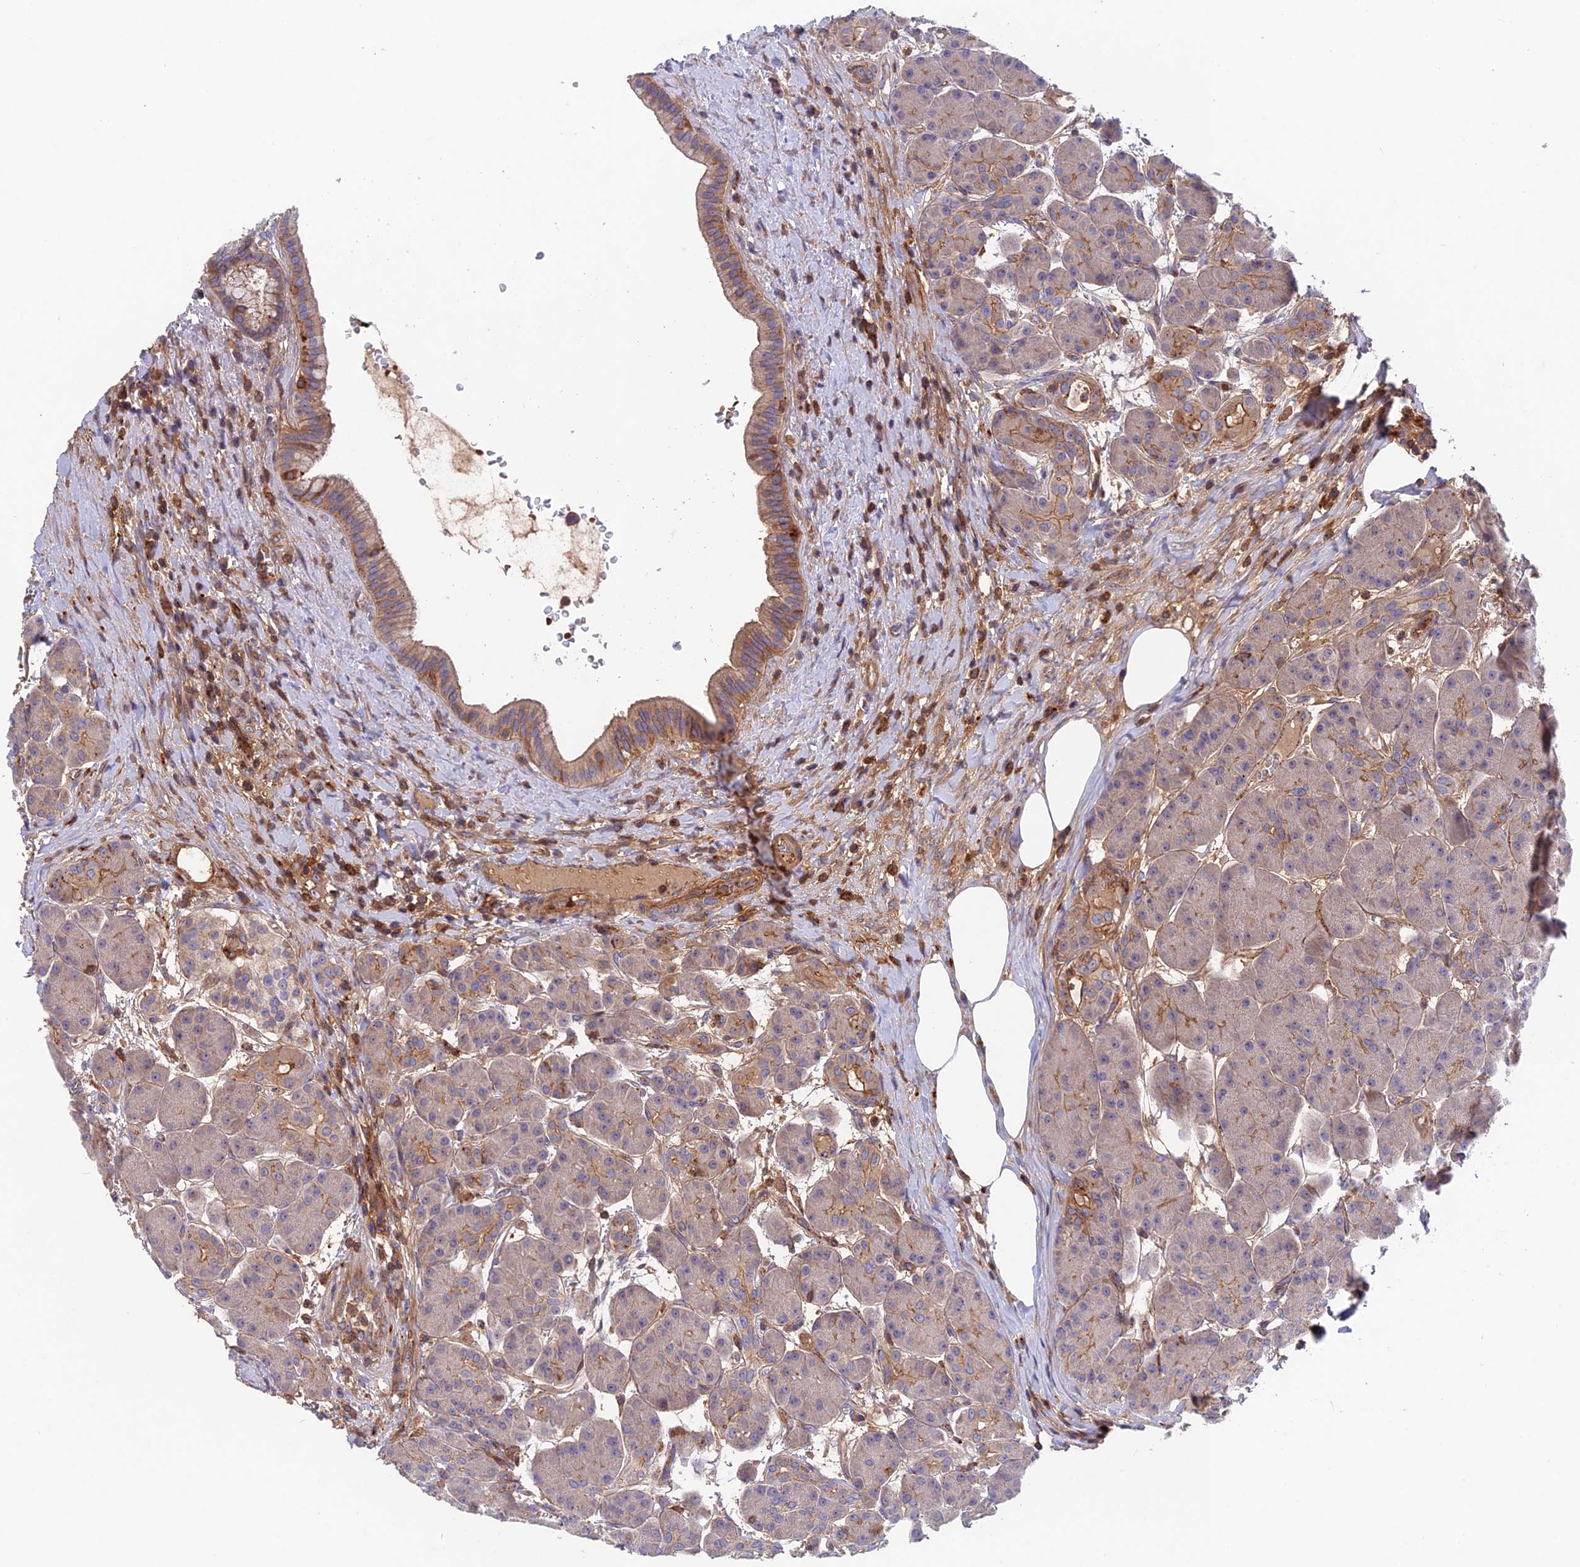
{"staining": {"intensity": "moderate", "quantity": "25%-75%", "location": "cytoplasmic/membranous"}, "tissue": "pancreas", "cell_type": "Exocrine glandular cells", "image_type": "normal", "snomed": [{"axis": "morphology", "description": "Normal tissue, NOS"}, {"axis": "topography", "description": "Pancreas"}], "caption": "Brown immunohistochemical staining in benign human pancreas demonstrates moderate cytoplasmic/membranous positivity in approximately 25%-75% of exocrine glandular cells.", "gene": "CPNE7", "patient": {"sex": "male", "age": 63}}